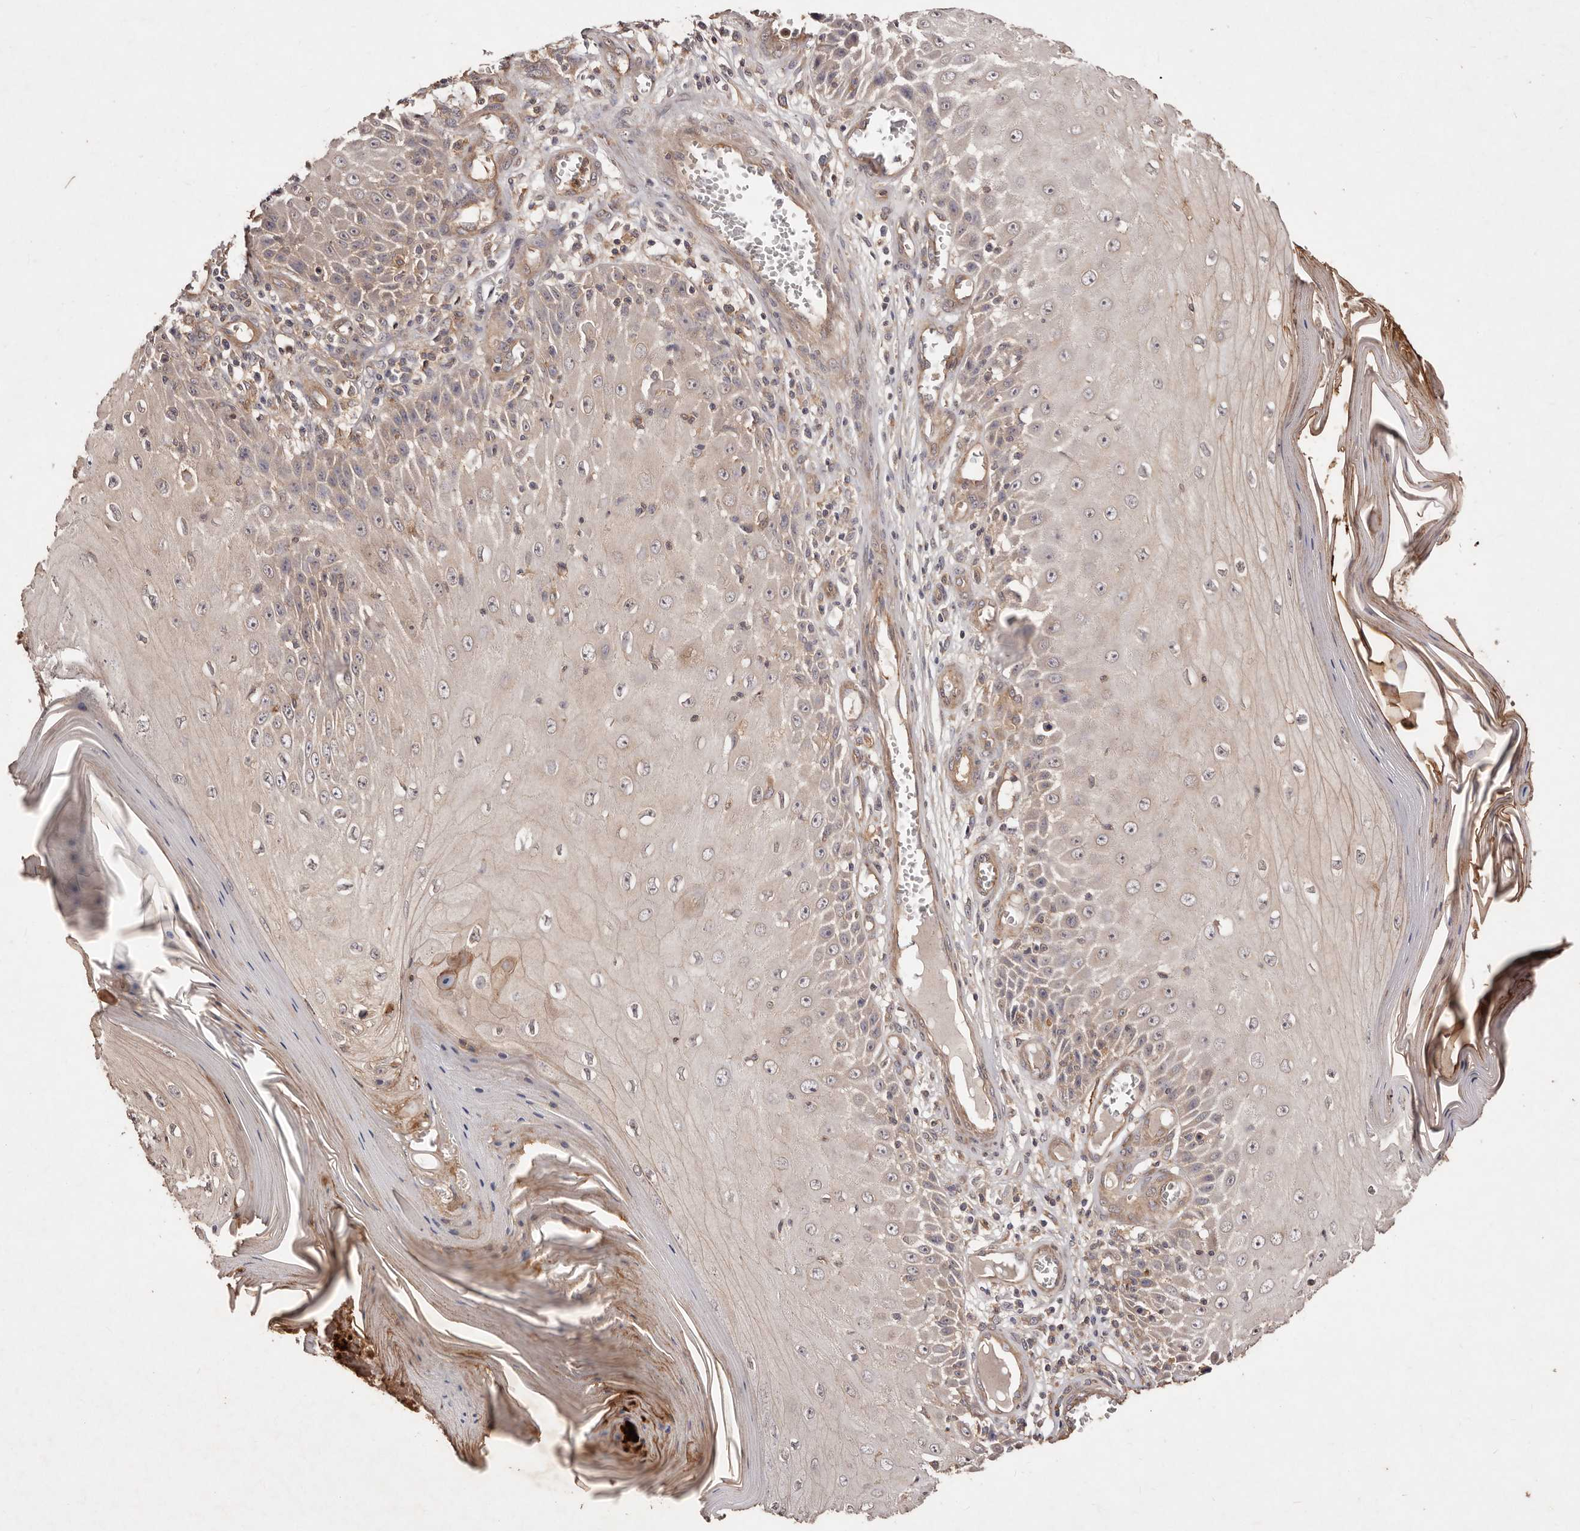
{"staining": {"intensity": "weak", "quantity": "<25%", "location": "cytoplasmic/membranous"}, "tissue": "skin cancer", "cell_type": "Tumor cells", "image_type": "cancer", "snomed": [{"axis": "morphology", "description": "Squamous cell carcinoma, NOS"}, {"axis": "topography", "description": "Skin"}], "caption": "This micrograph is of skin cancer stained with immunohistochemistry to label a protein in brown with the nuclei are counter-stained blue. There is no expression in tumor cells.", "gene": "CCL14", "patient": {"sex": "female", "age": 73}}